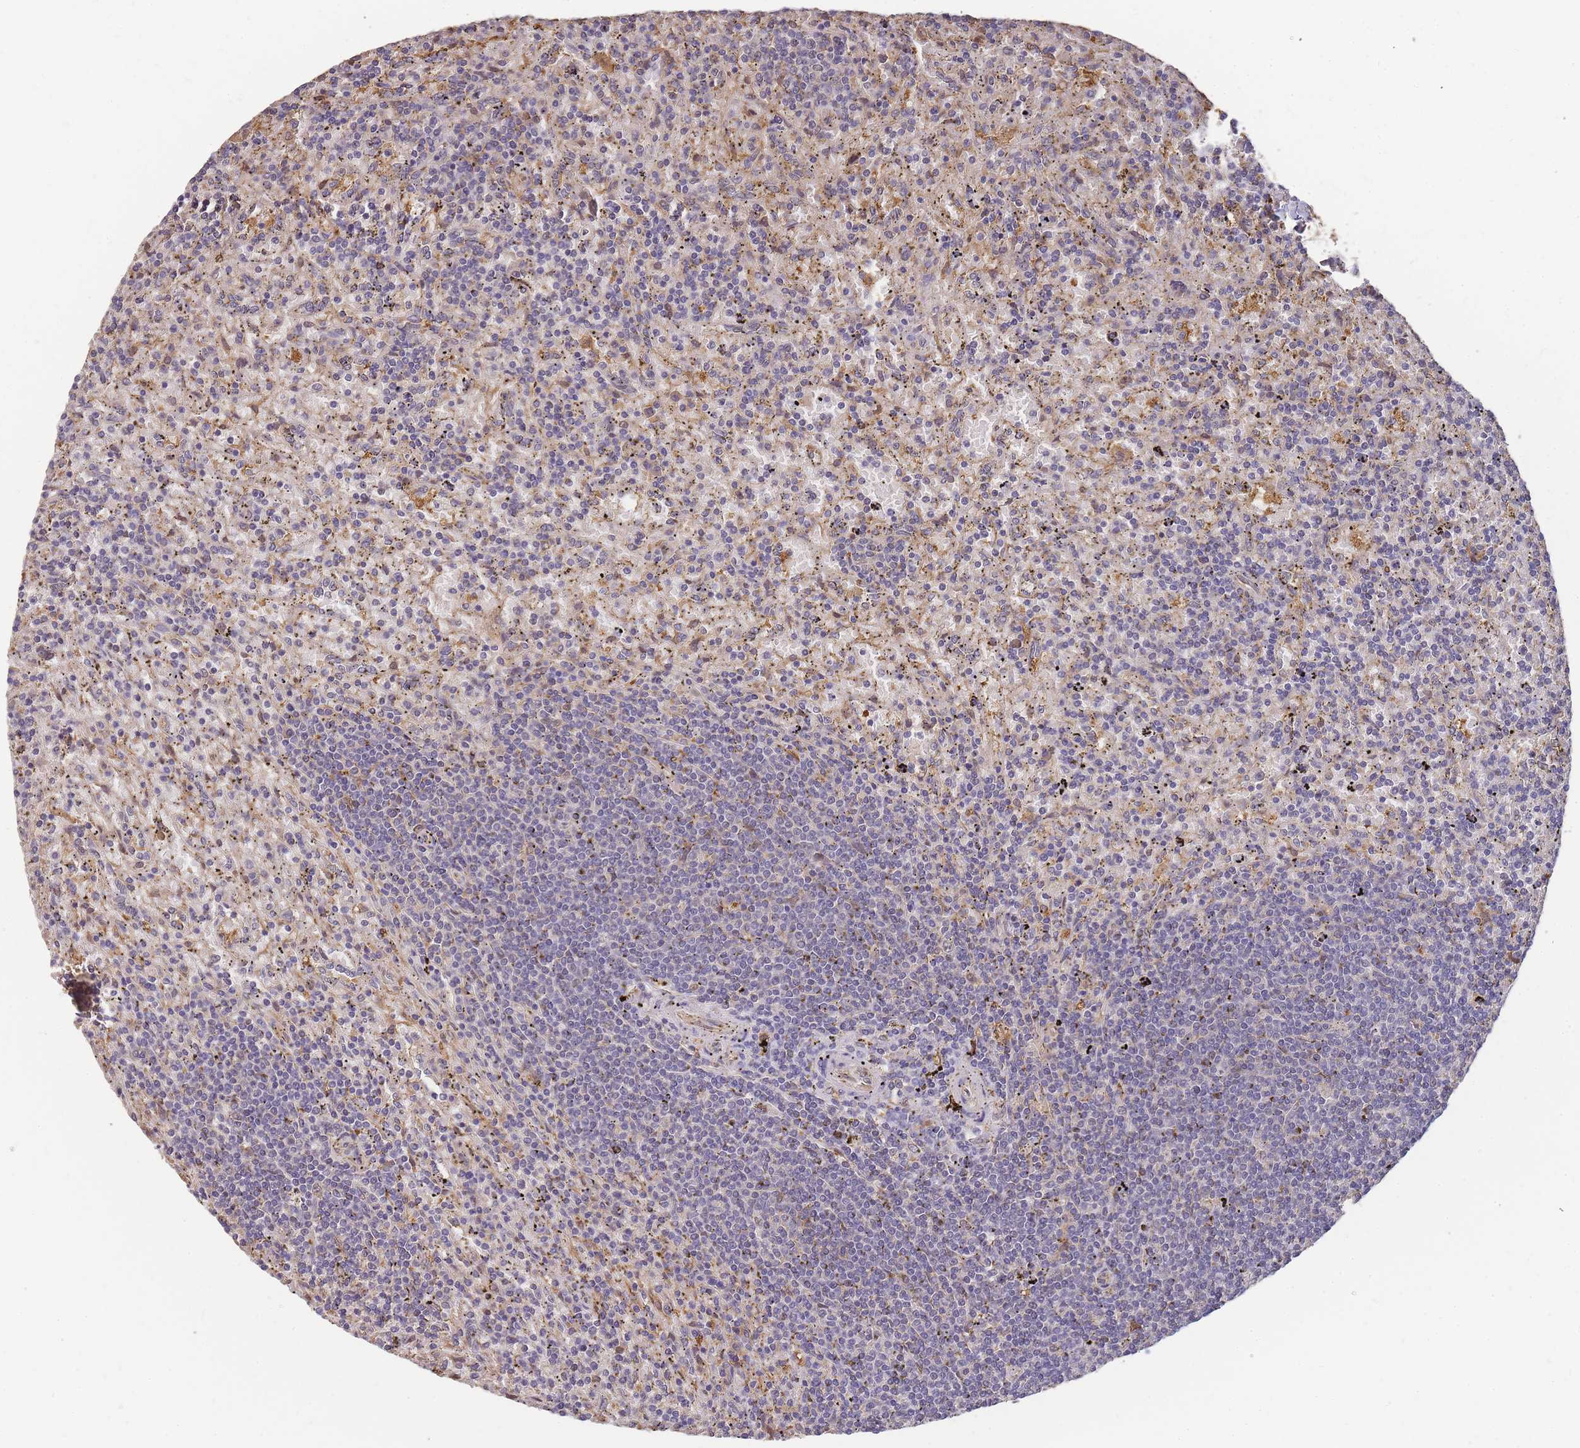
{"staining": {"intensity": "negative", "quantity": "none", "location": "none"}, "tissue": "lymphoma", "cell_type": "Tumor cells", "image_type": "cancer", "snomed": [{"axis": "morphology", "description": "Malignant lymphoma, non-Hodgkin's type, Low grade"}, {"axis": "topography", "description": "Spleen"}], "caption": "Immunohistochemistry (IHC) photomicrograph of low-grade malignant lymphoma, non-Hodgkin's type stained for a protein (brown), which displays no positivity in tumor cells.", "gene": "CDKN2AIPNL", "patient": {"sex": "male", "age": 76}}